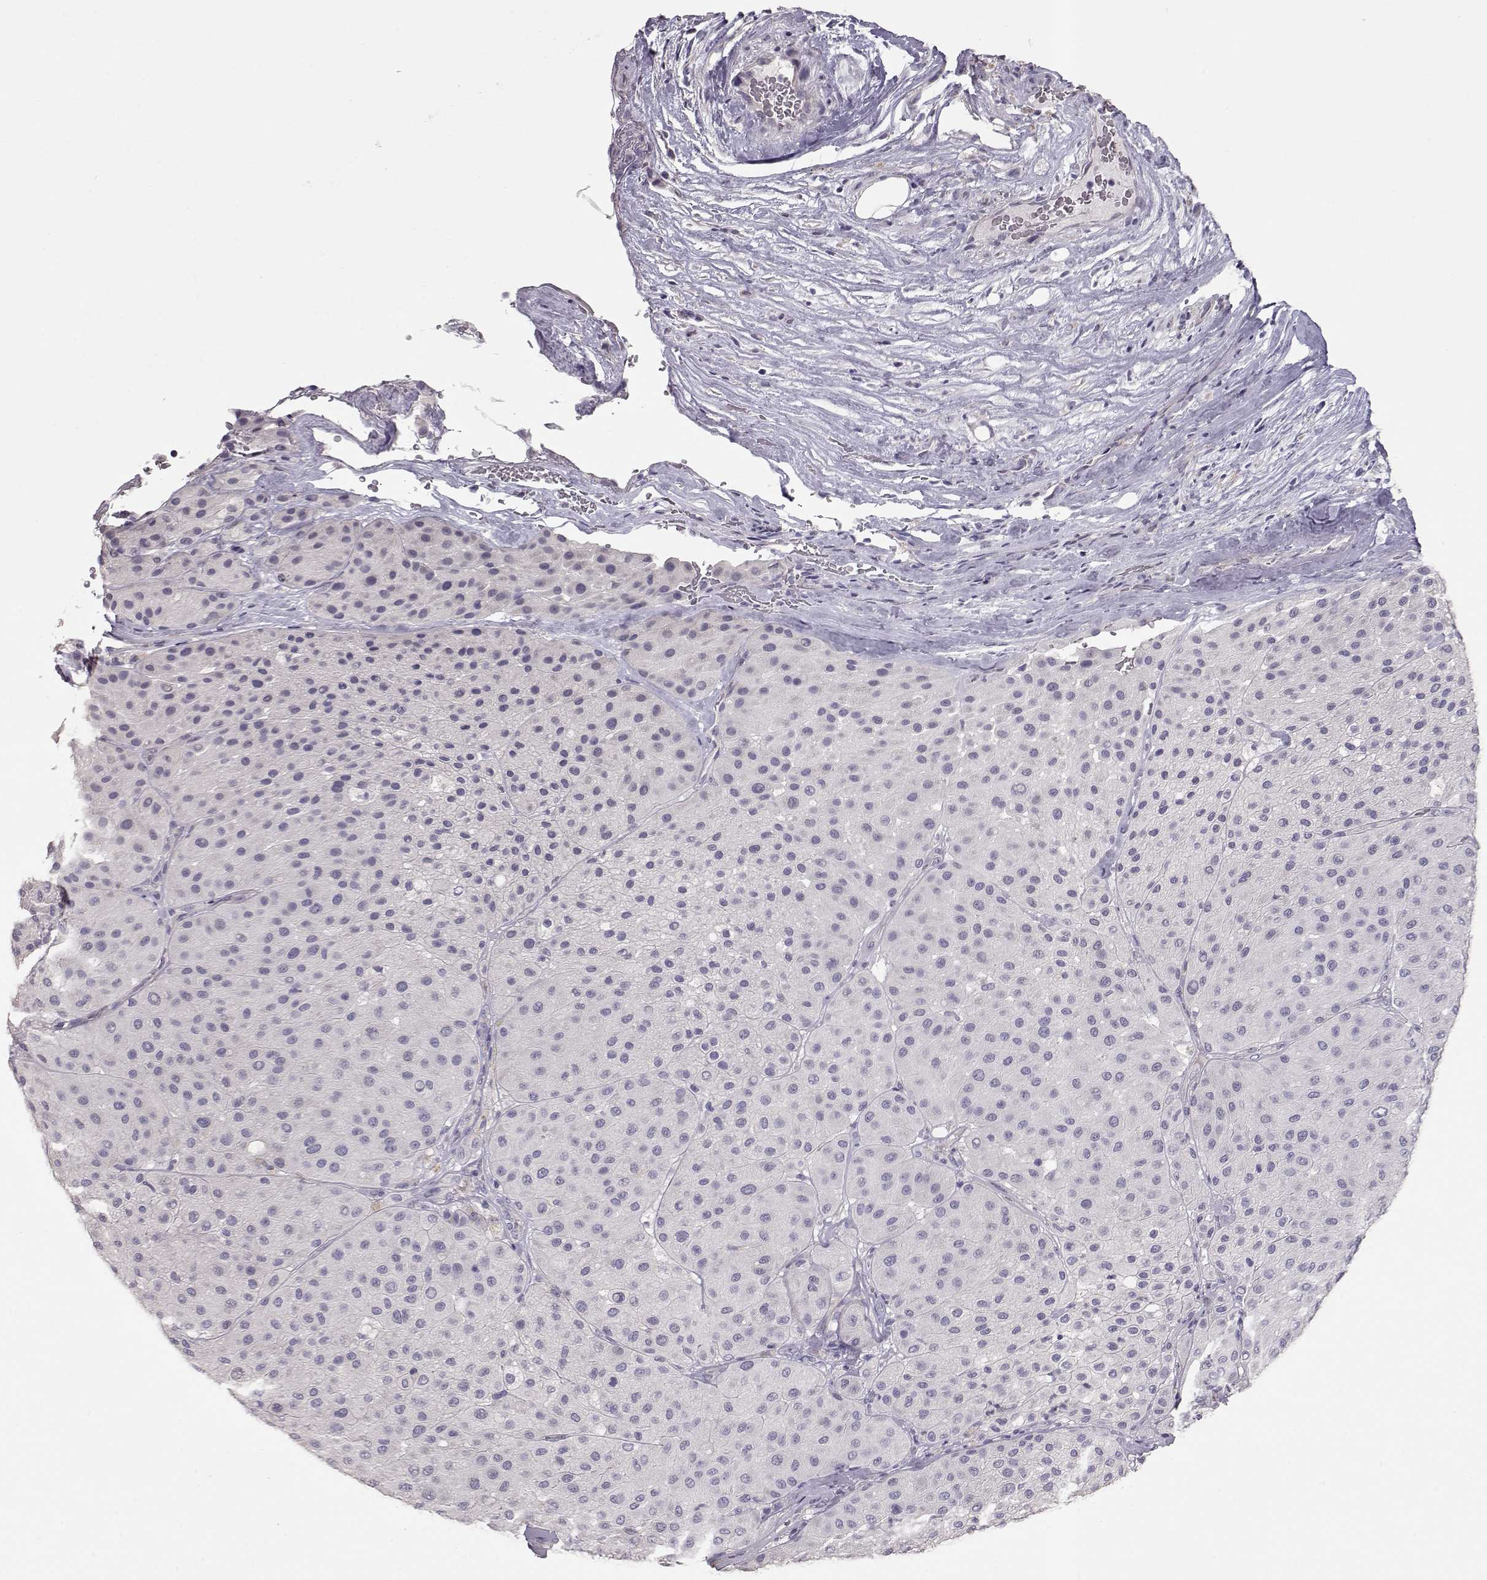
{"staining": {"intensity": "negative", "quantity": "none", "location": "none"}, "tissue": "melanoma", "cell_type": "Tumor cells", "image_type": "cancer", "snomed": [{"axis": "morphology", "description": "Malignant melanoma, Metastatic site"}, {"axis": "topography", "description": "Smooth muscle"}], "caption": "This is a photomicrograph of IHC staining of malignant melanoma (metastatic site), which shows no staining in tumor cells.", "gene": "SLC18A1", "patient": {"sex": "male", "age": 41}}